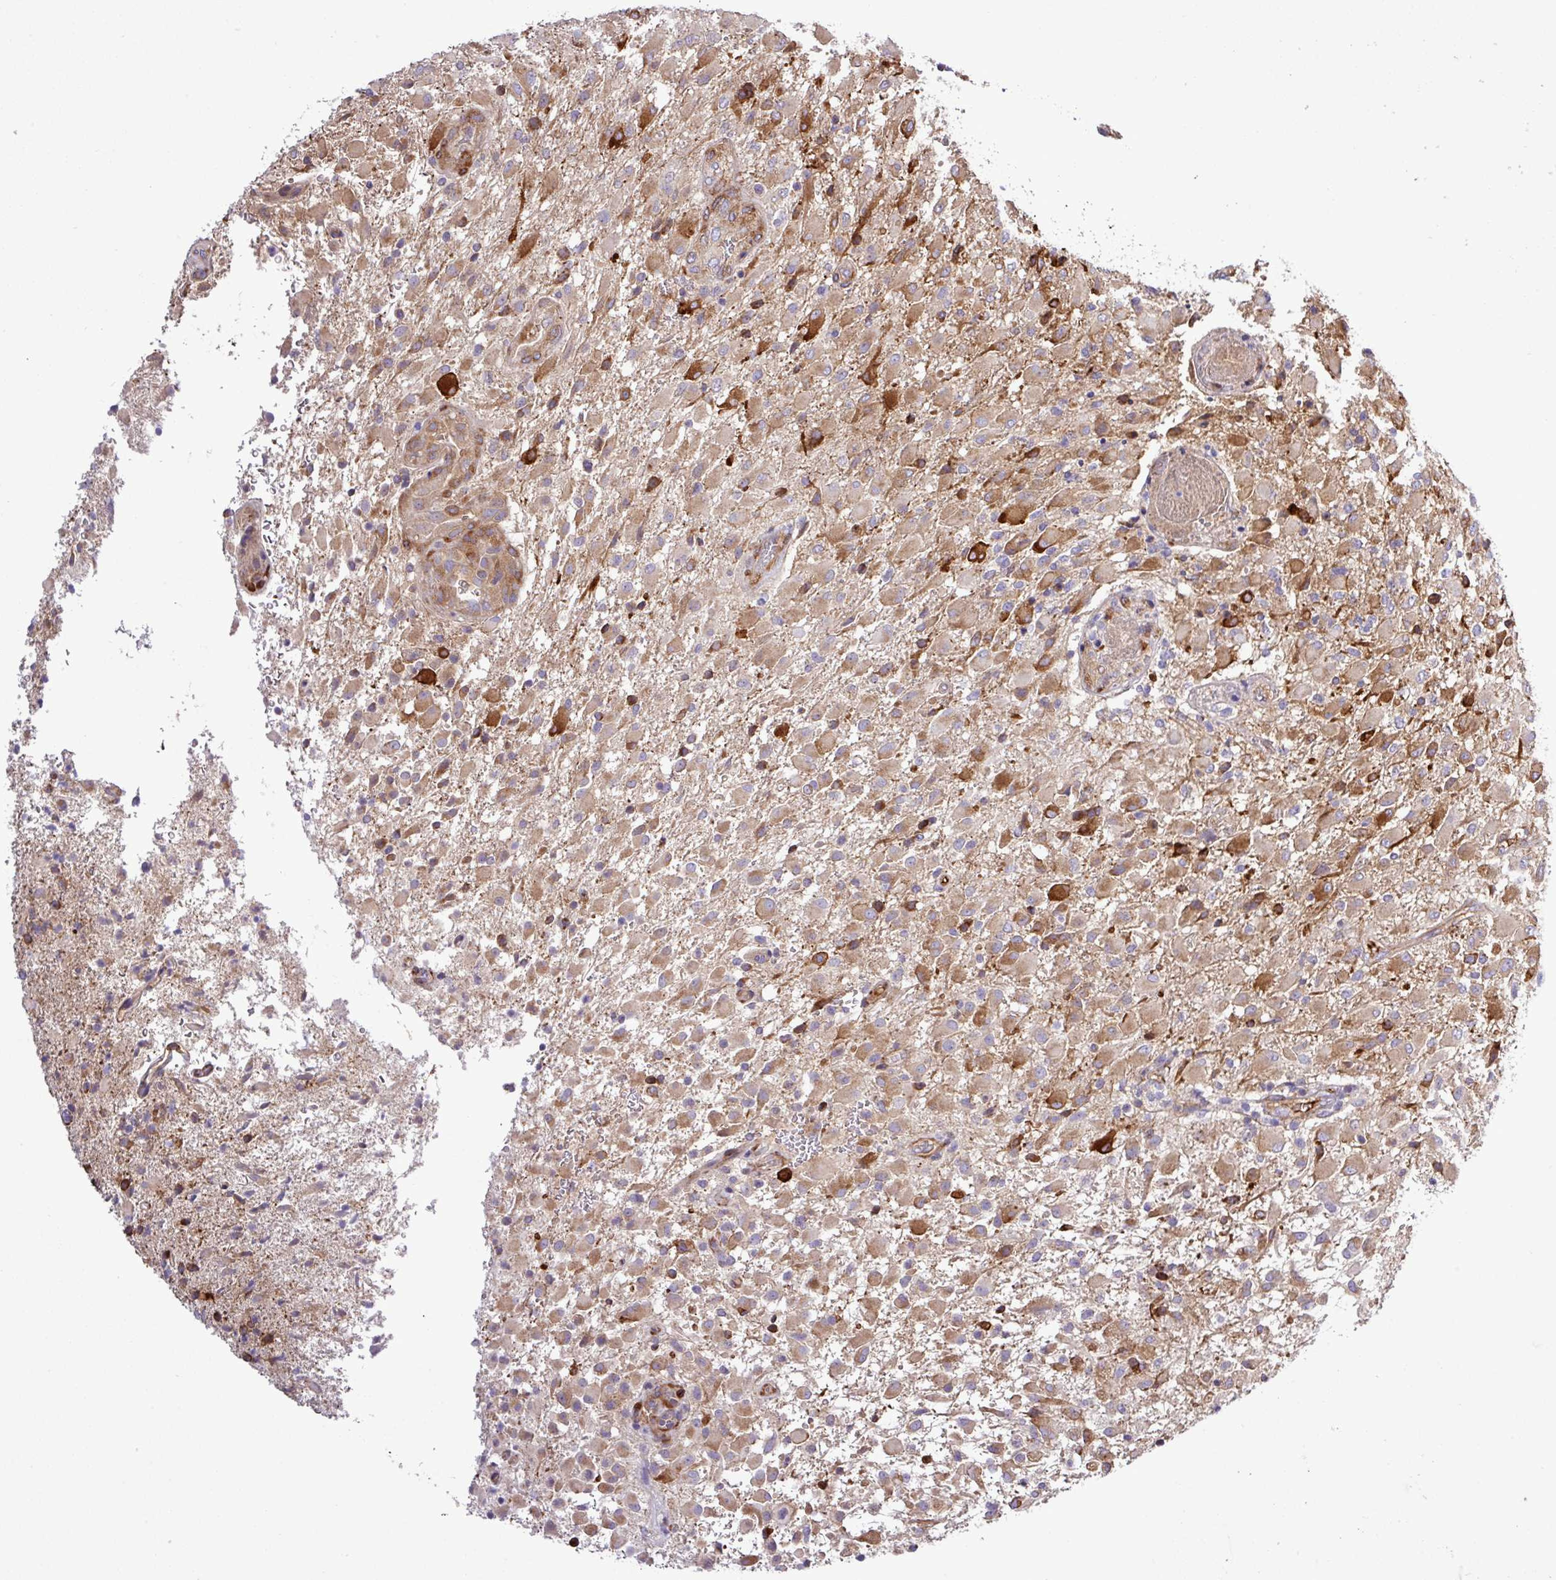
{"staining": {"intensity": "strong", "quantity": "<25%", "location": "cytoplasmic/membranous"}, "tissue": "glioma", "cell_type": "Tumor cells", "image_type": "cancer", "snomed": [{"axis": "morphology", "description": "Glioma, malignant, Low grade"}, {"axis": "topography", "description": "Brain"}], "caption": "A high-resolution photomicrograph shows IHC staining of malignant glioma (low-grade), which displays strong cytoplasmic/membranous staining in approximately <25% of tumor cells.", "gene": "CWH43", "patient": {"sex": "male", "age": 65}}